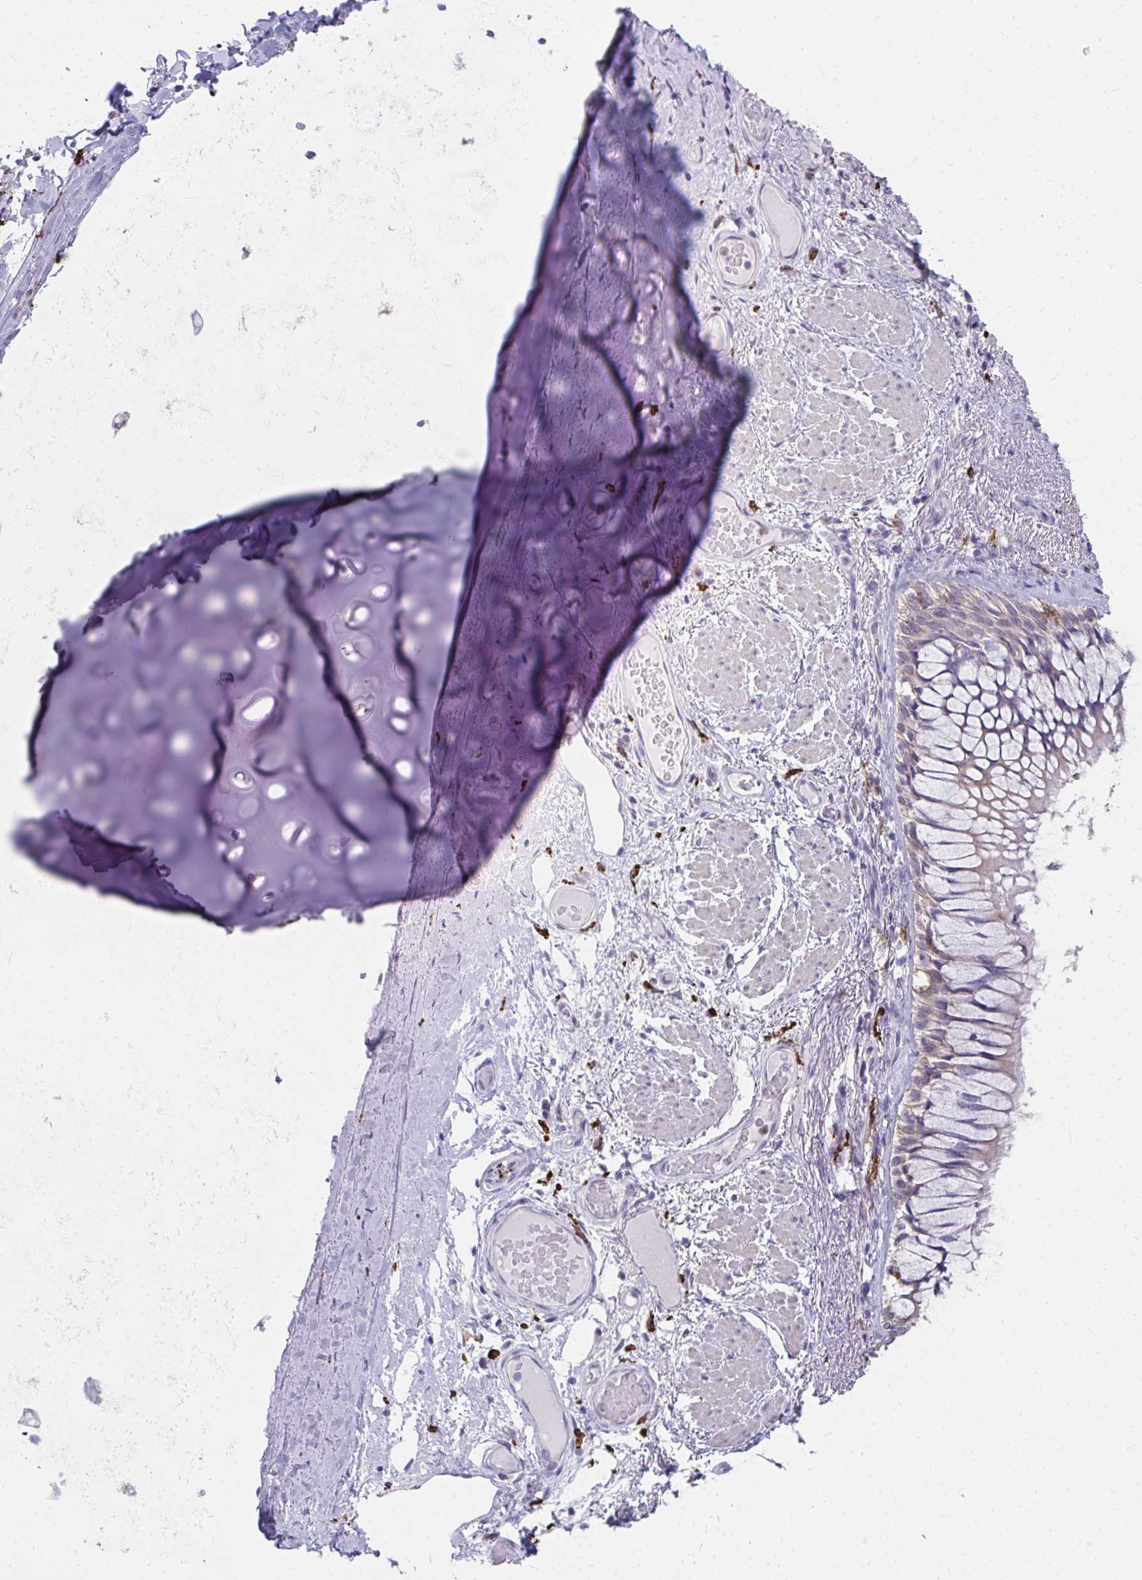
{"staining": {"intensity": "negative", "quantity": "none", "location": "none"}, "tissue": "adipose tissue", "cell_type": "Adipocytes", "image_type": "normal", "snomed": [{"axis": "morphology", "description": "Normal tissue, NOS"}, {"axis": "topography", "description": "Cartilage tissue"}, {"axis": "topography", "description": "Bronchus"}], "caption": "Adipose tissue stained for a protein using IHC reveals no staining adipocytes.", "gene": "CD163", "patient": {"sex": "male", "age": 64}}